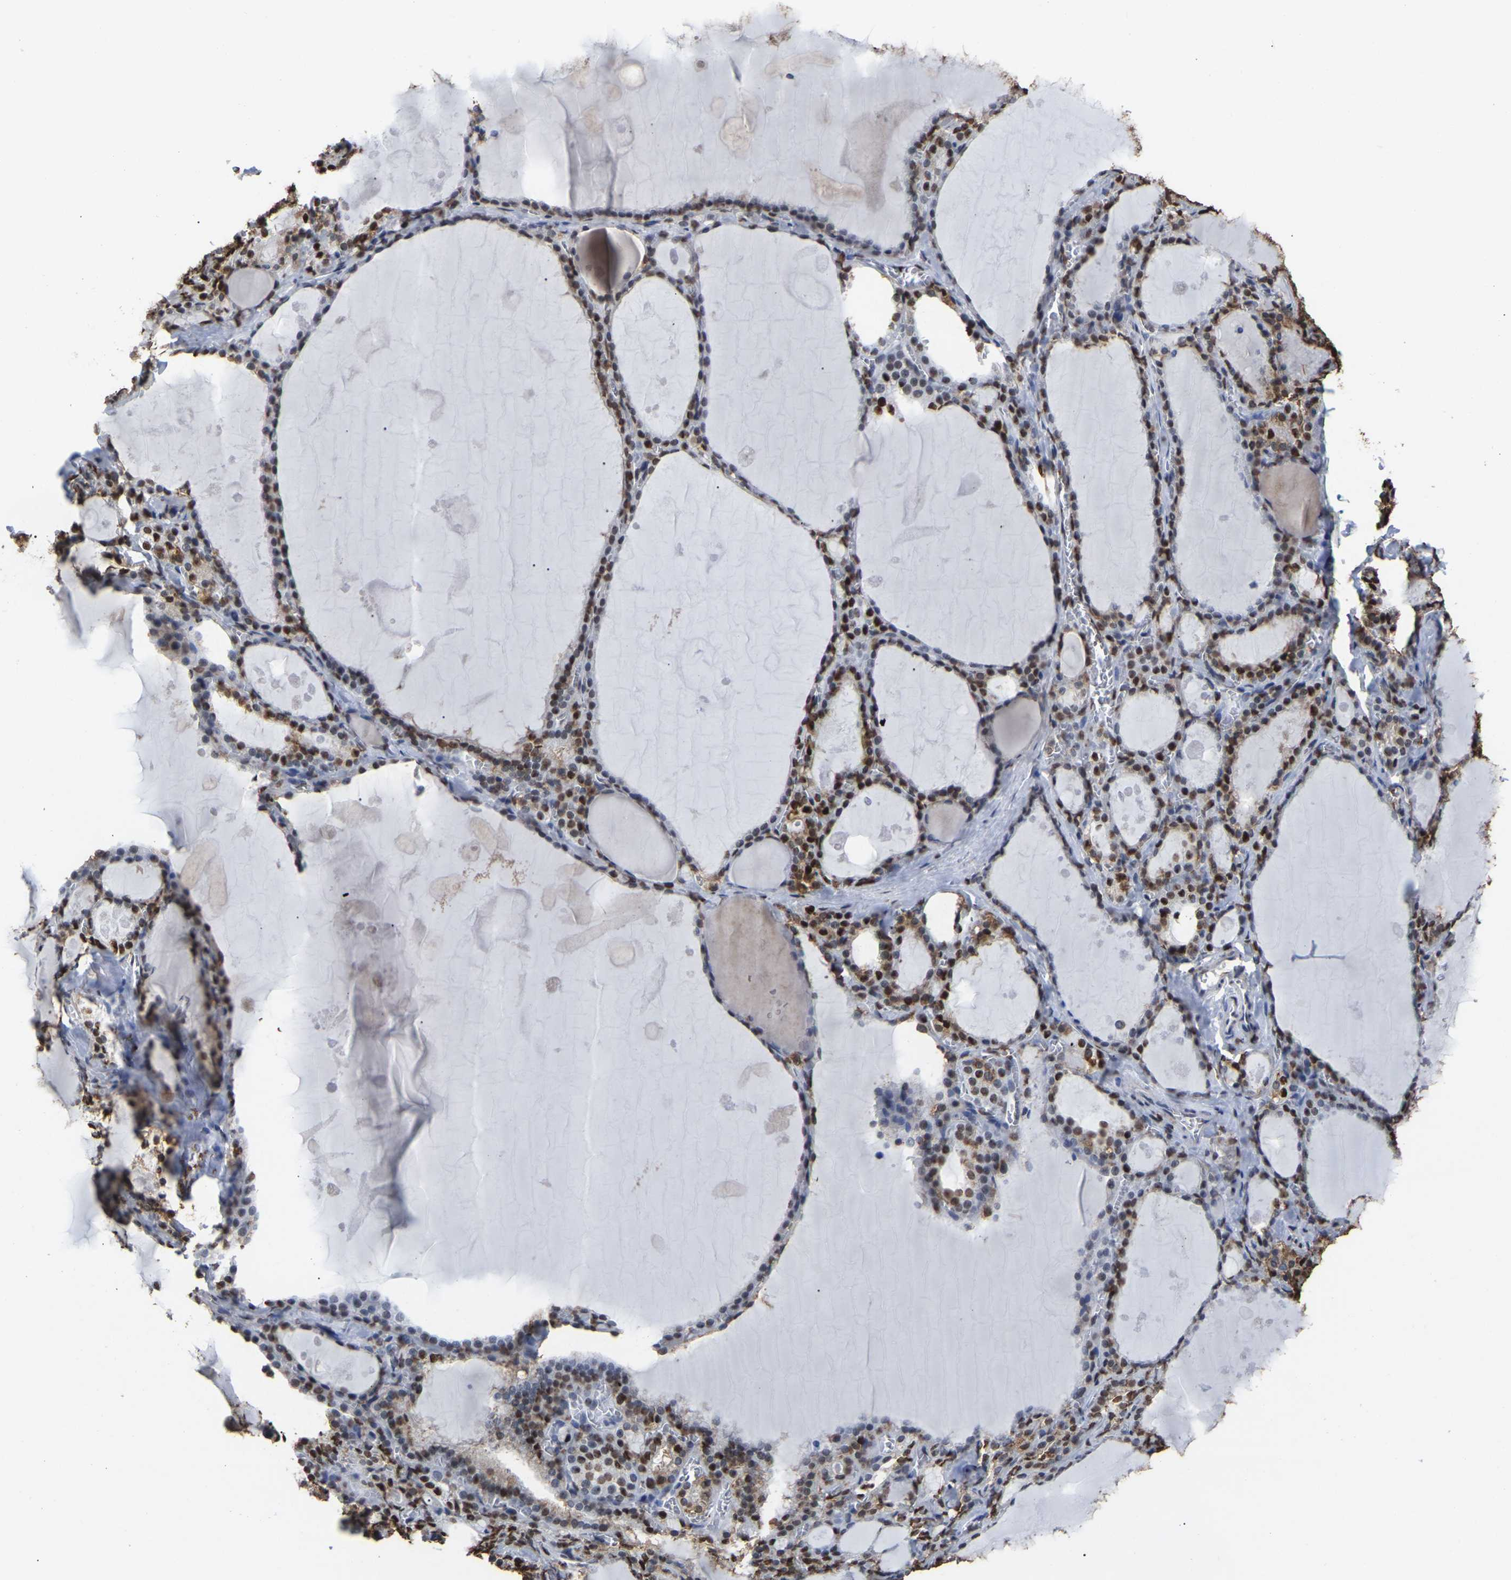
{"staining": {"intensity": "moderate", "quantity": ">75%", "location": "nuclear"}, "tissue": "thyroid gland", "cell_type": "Glandular cells", "image_type": "normal", "snomed": [{"axis": "morphology", "description": "Normal tissue, NOS"}, {"axis": "topography", "description": "Thyroid gland"}], "caption": "IHC (DAB (3,3'-diaminobenzidine)) staining of normal human thyroid gland exhibits moderate nuclear protein expression in approximately >75% of glandular cells. The protein is shown in brown color, while the nuclei are stained blue.", "gene": "RBL2", "patient": {"sex": "male", "age": 56}}